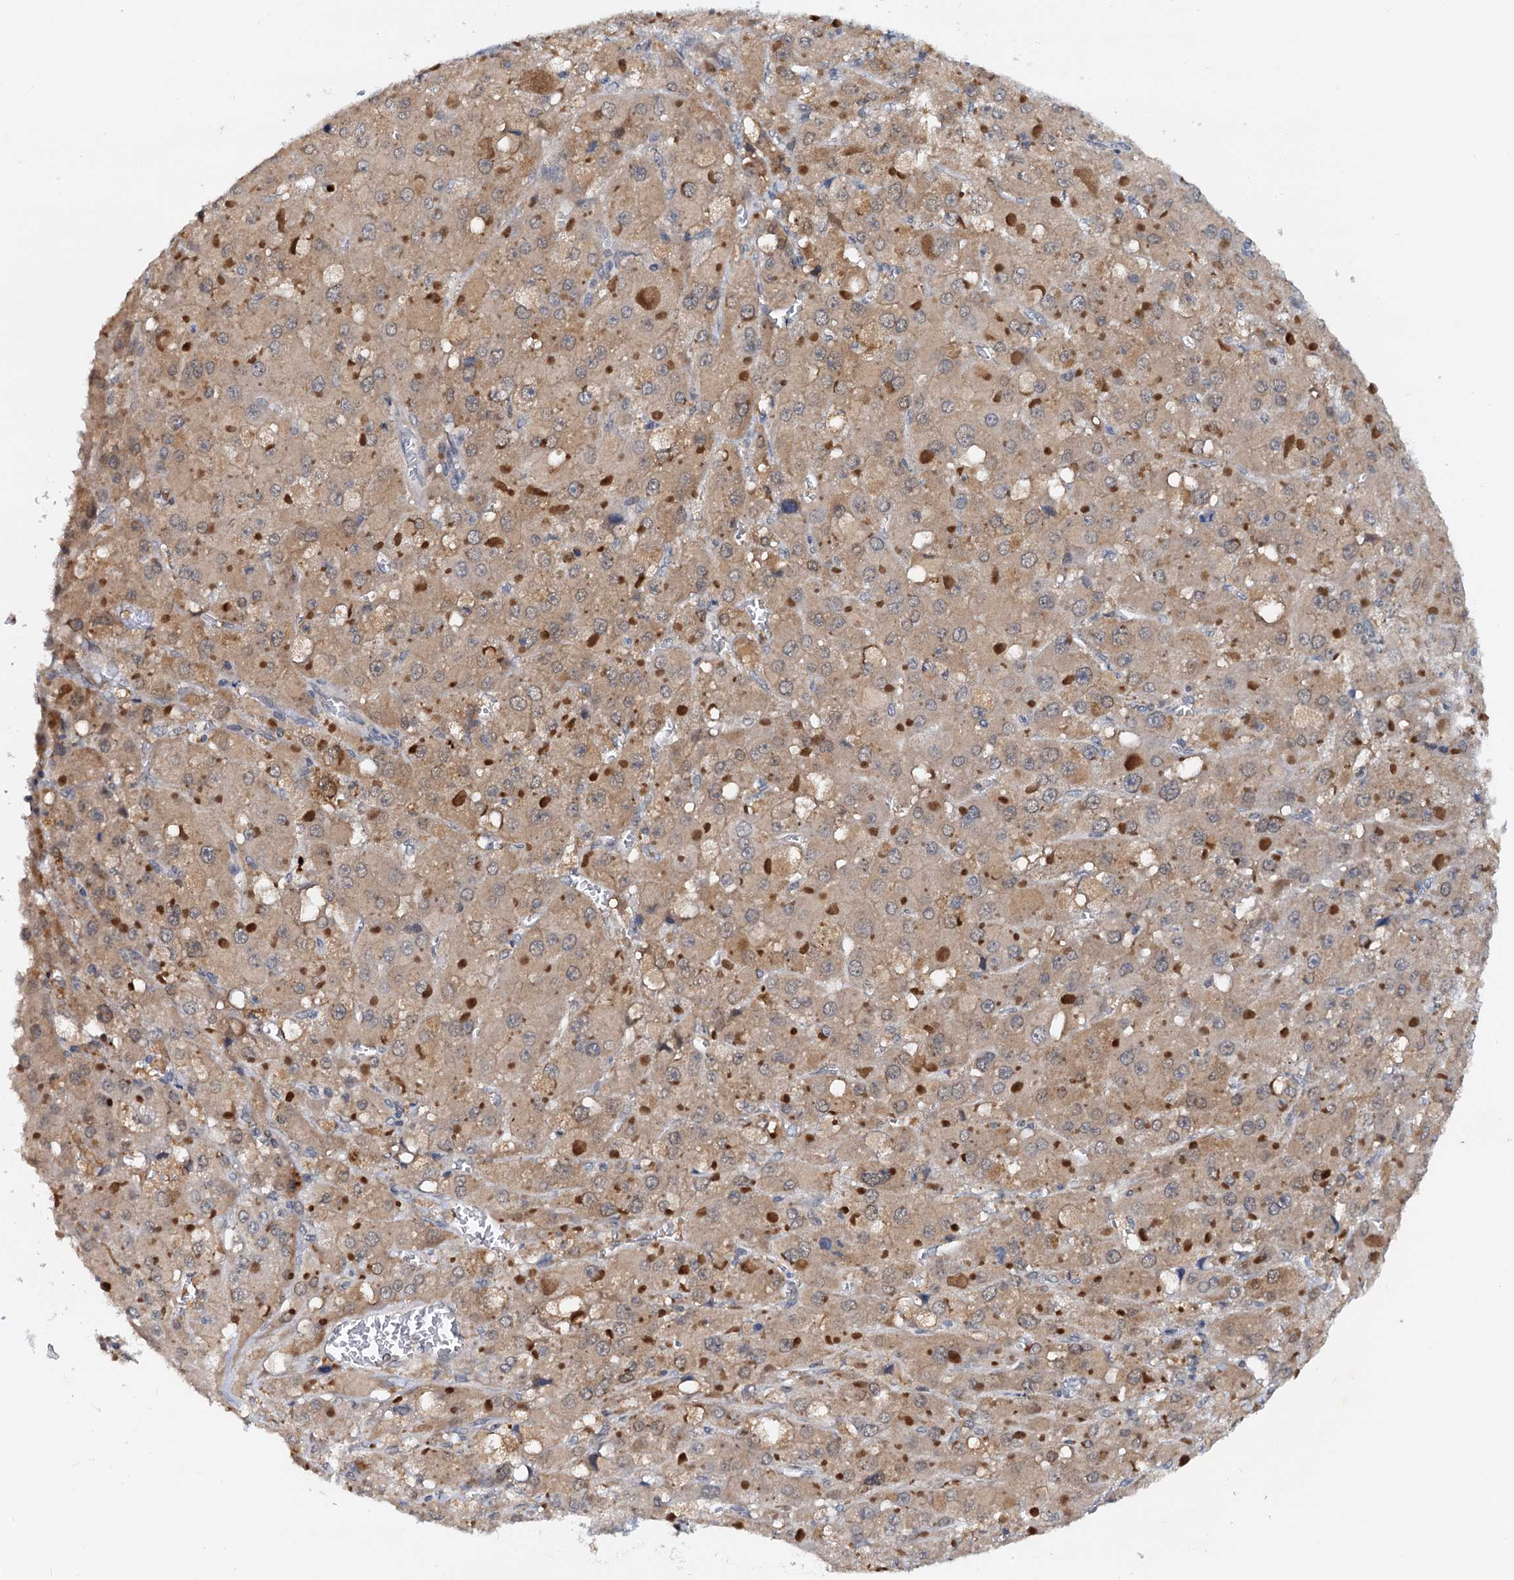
{"staining": {"intensity": "moderate", "quantity": "25%-75%", "location": "cytoplasmic/membranous"}, "tissue": "liver cancer", "cell_type": "Tumor cells", "image_type": "cancer", "snomed": [{"axis": "morphology", "description": "Carcinoma, Hepatocellular, NOS"}, {"axis": "topography", "description": "Liver"}], "caption": "Liver hepatocellular carcinoma stained for a protein (brown) shows moderate cytoplasmic/membranous positive staining in approximately 25%-75% of tumor cells.", "gene": "PTGES3", "patient": {"sex": "female", "age": 73}}